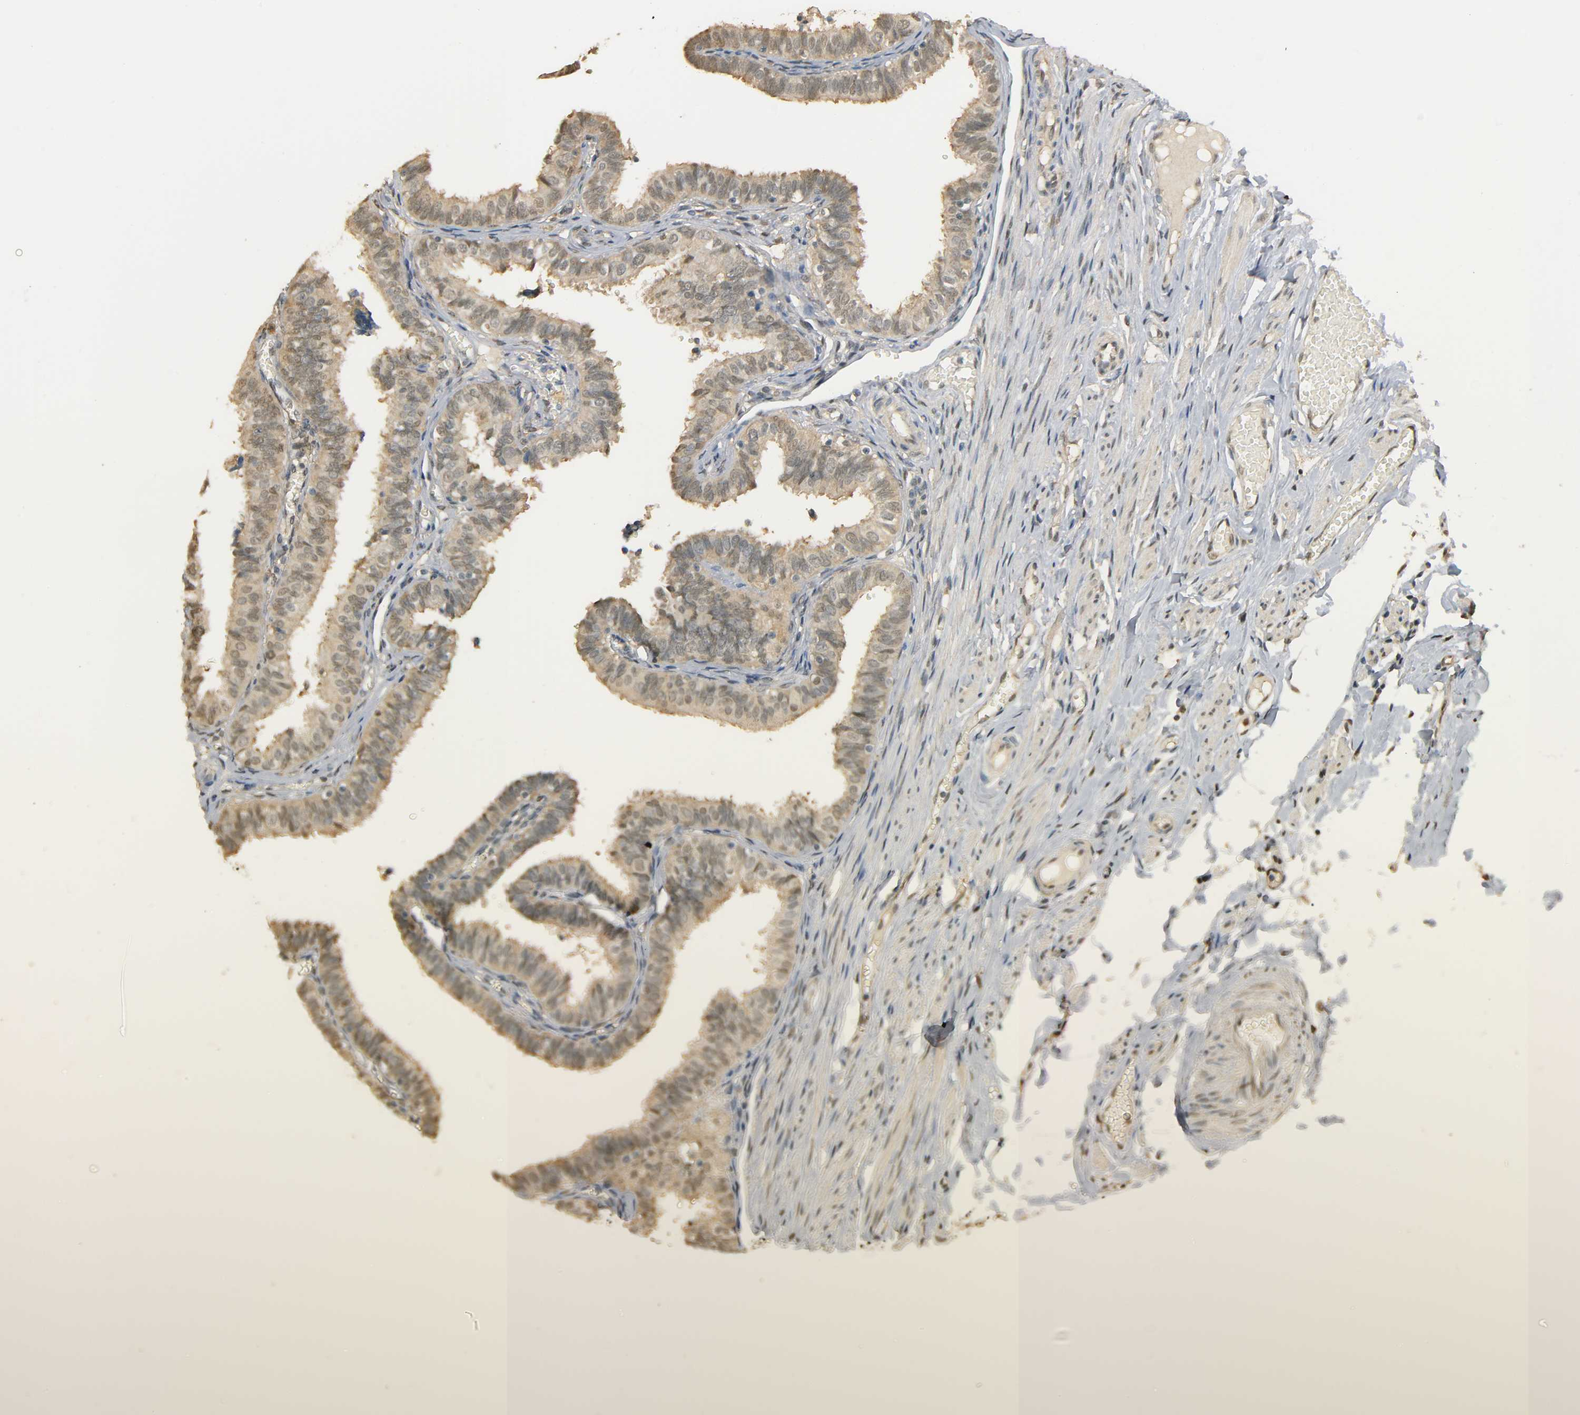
{"staining": {"intensity": "moderate", "quantity": ">75%", "location": "cytoplasmic/membranous,nuclear"}, "tissue": "fallopian tube", "cell_type": "Glandular cells", "image_type": "normal", "snomed": [{"axis": "morphology", "description": "Normal tissue, NOS"}, {"axis": "topography", "description": "Fallopian tube"}], "caption": "Immunohistochemistry of normal human fallopian tube shows medium levels of moderate cytoplasmic/membranous,nuclear staining in approximately >75% of glandular cells.", "gene": "ZFPM2", "patient": {"sex": "female", "age": 46}}